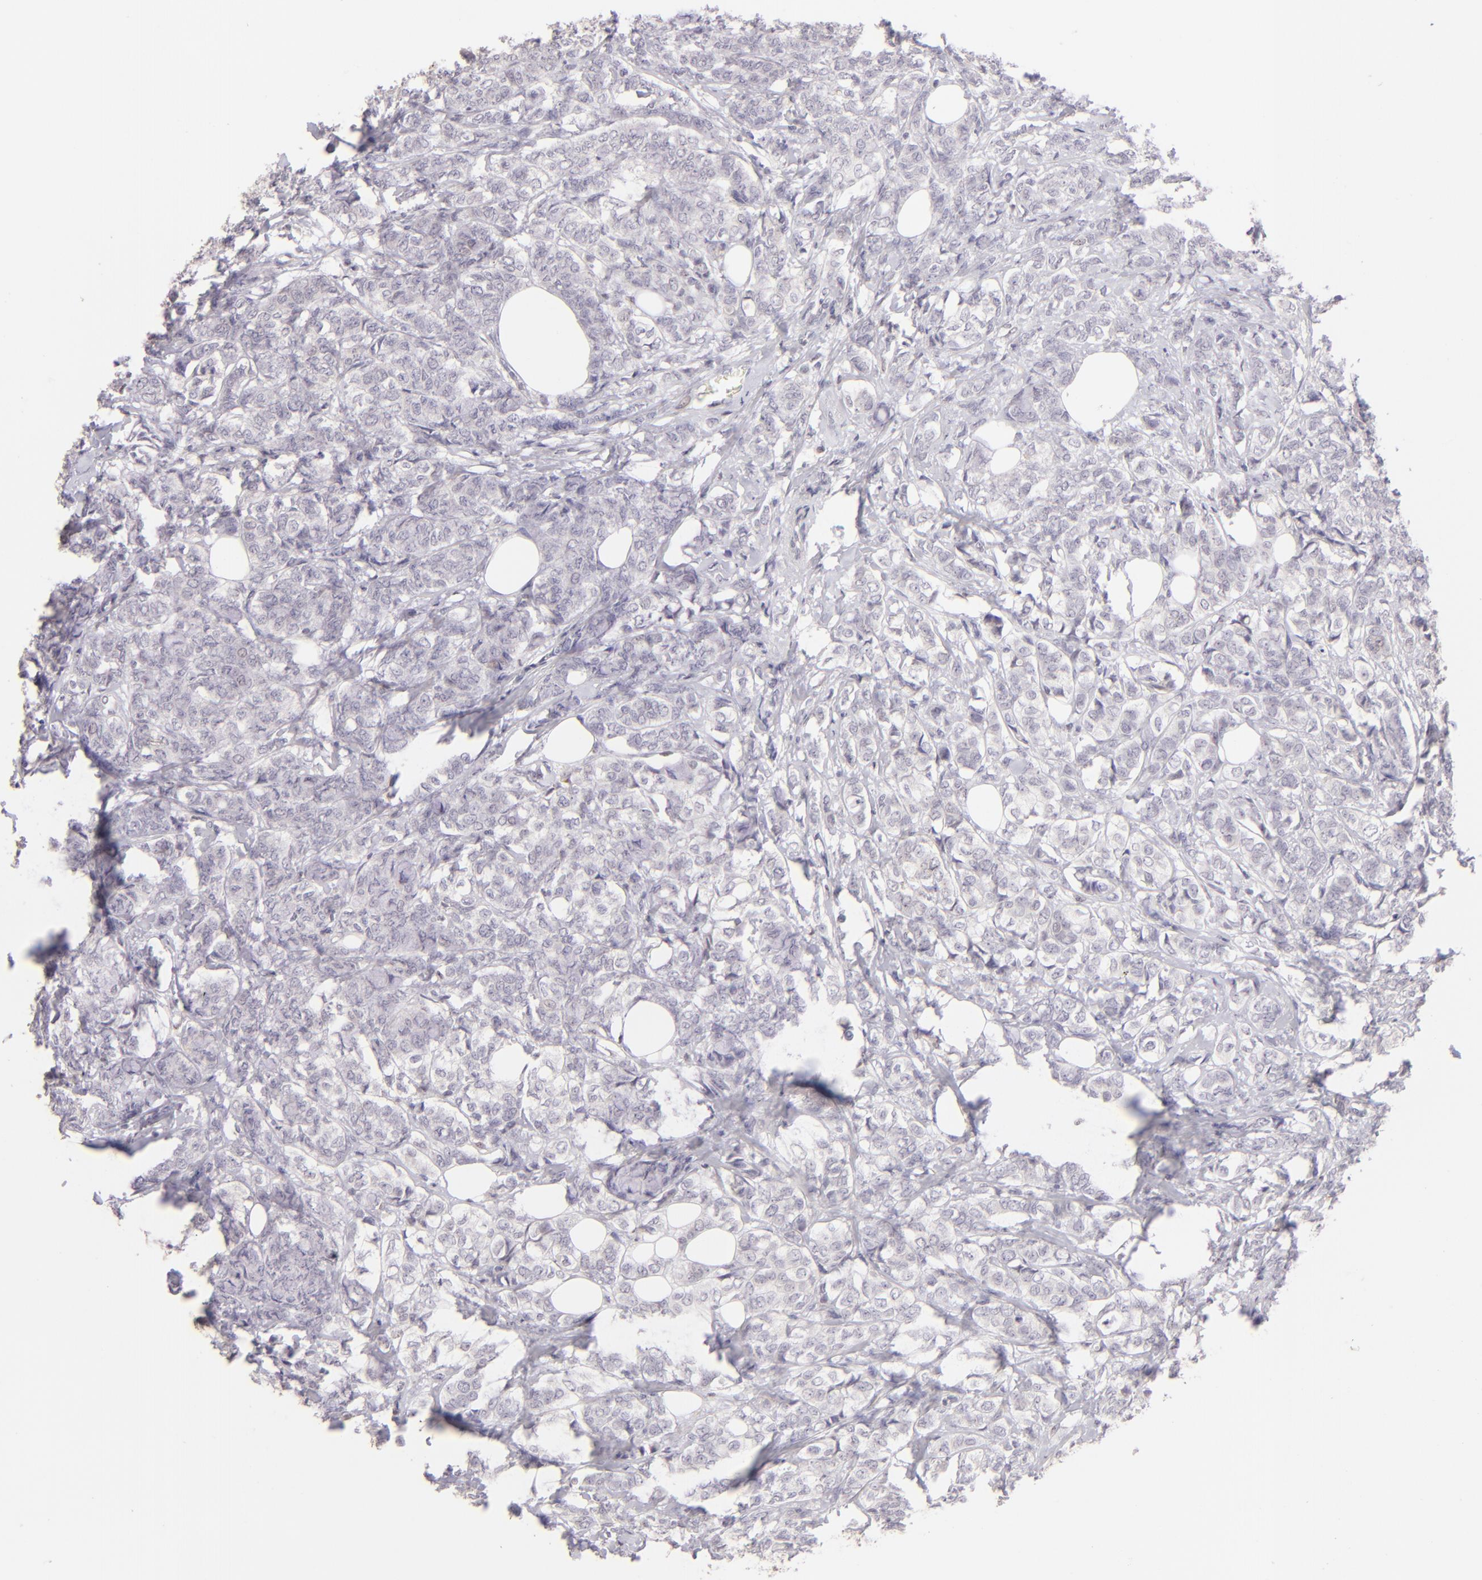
{"staining": {"intensity": "negative", "quantity": "none", "location": "none"}, "tissue": "breast cancer", "cell_type": "Tumor cells", "image_type": "cancer", "snomed": [{"axis": "morphology", "description": "Lobular carcinoma"}, {"axis": "topography", "description": "Breast"}], "caption": "The histopathology image reveals no significant expression in tumor cells of breast cancer.", "gene": "MAGEA1", "patient": {"sex": "female", "age": 60}}